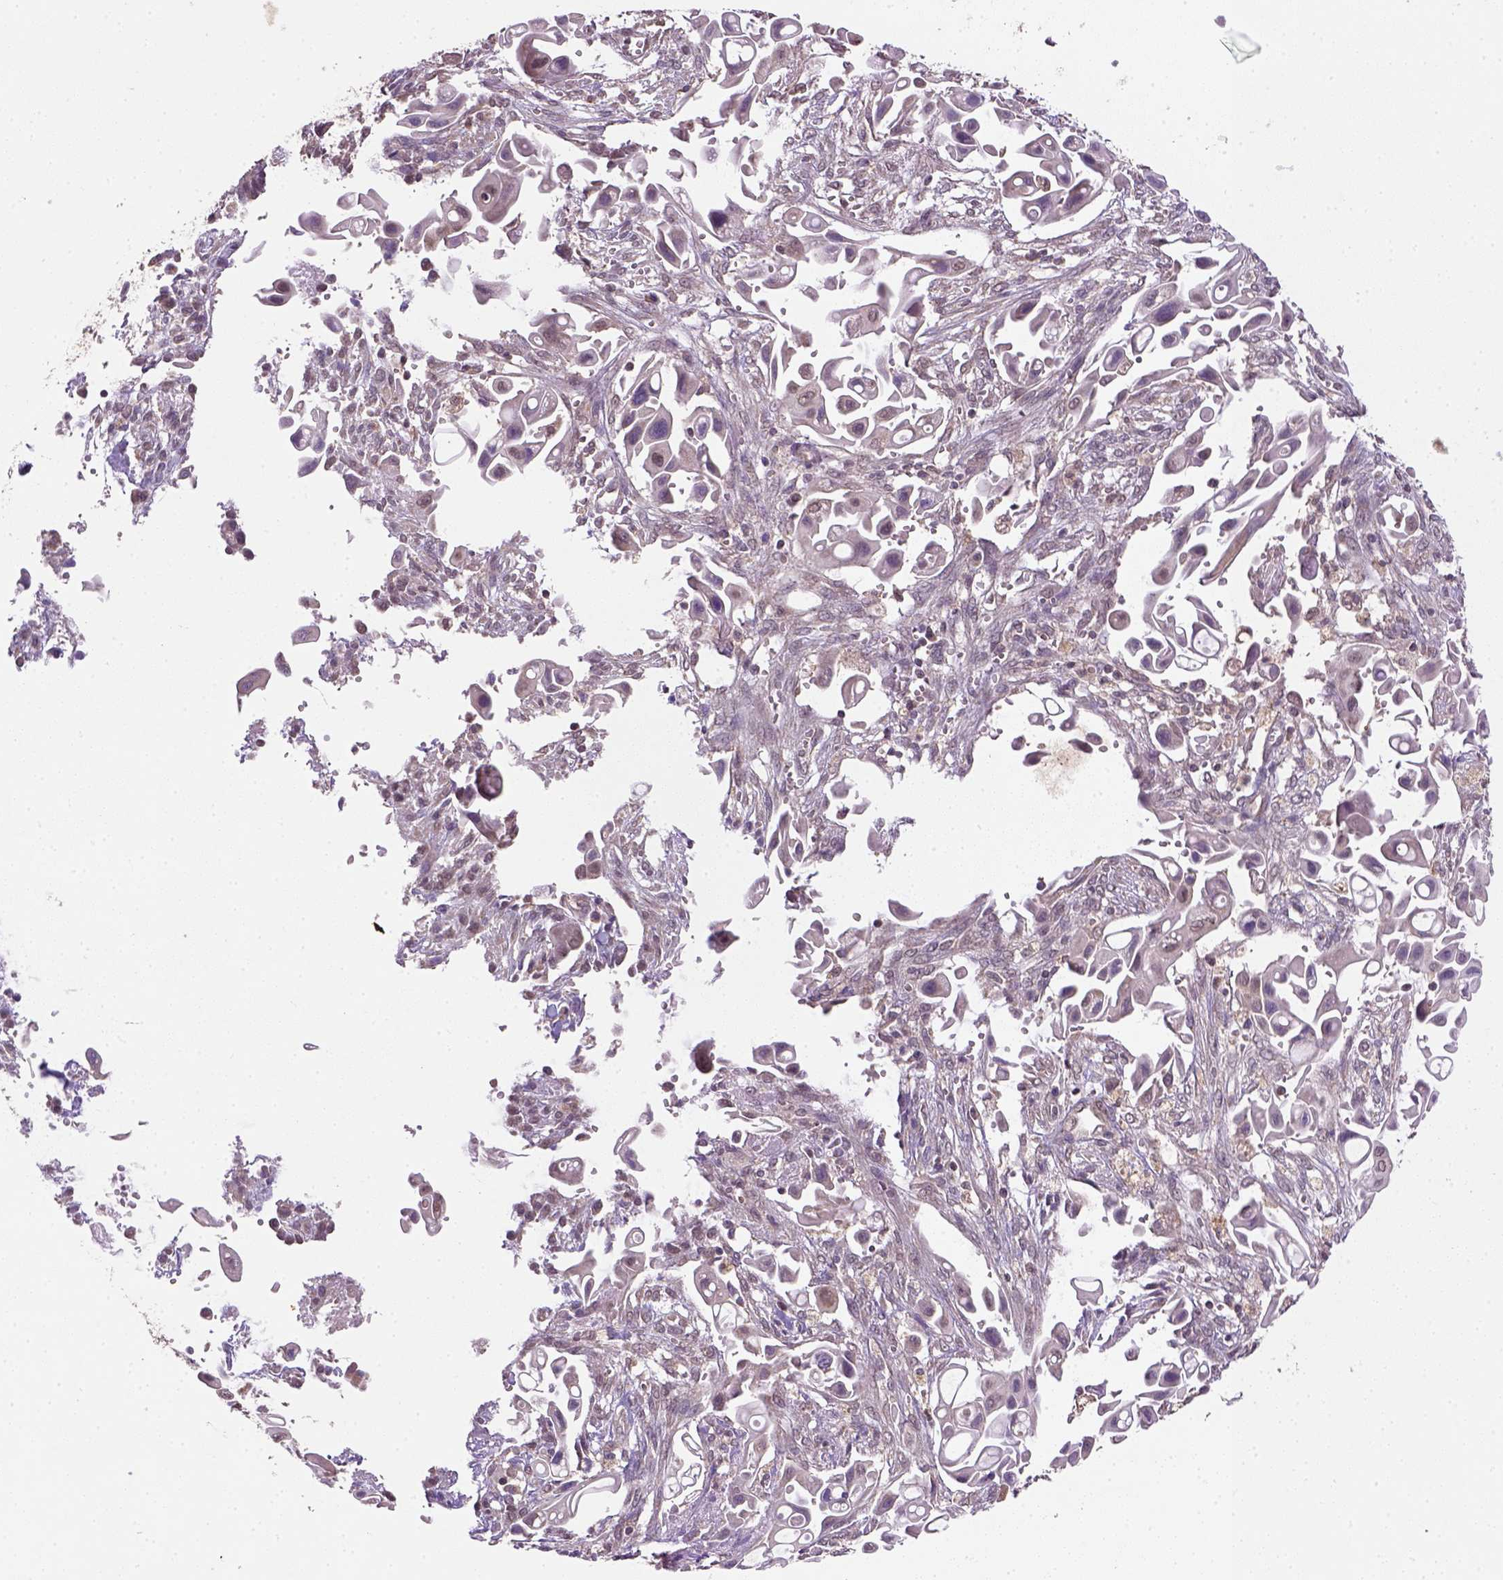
{"staining": {"intensity": "negative", "quantity": "none", "location": "none"}, "tissue": "pancreatic cancer", "cell_type": "Tumor cells", "image_type": "cancer", "snomed": [{"axis": "morphology", "description": "Adenocarcinoma, NOS"}, {"axis": "topography", "description": "Pancreas"}], "caption": "There is no significant positivity in tumor cells of pancreatic adenocarcinoma.", "gene": "NUDT10", "patient": {"sex": "male", "age": 50}}